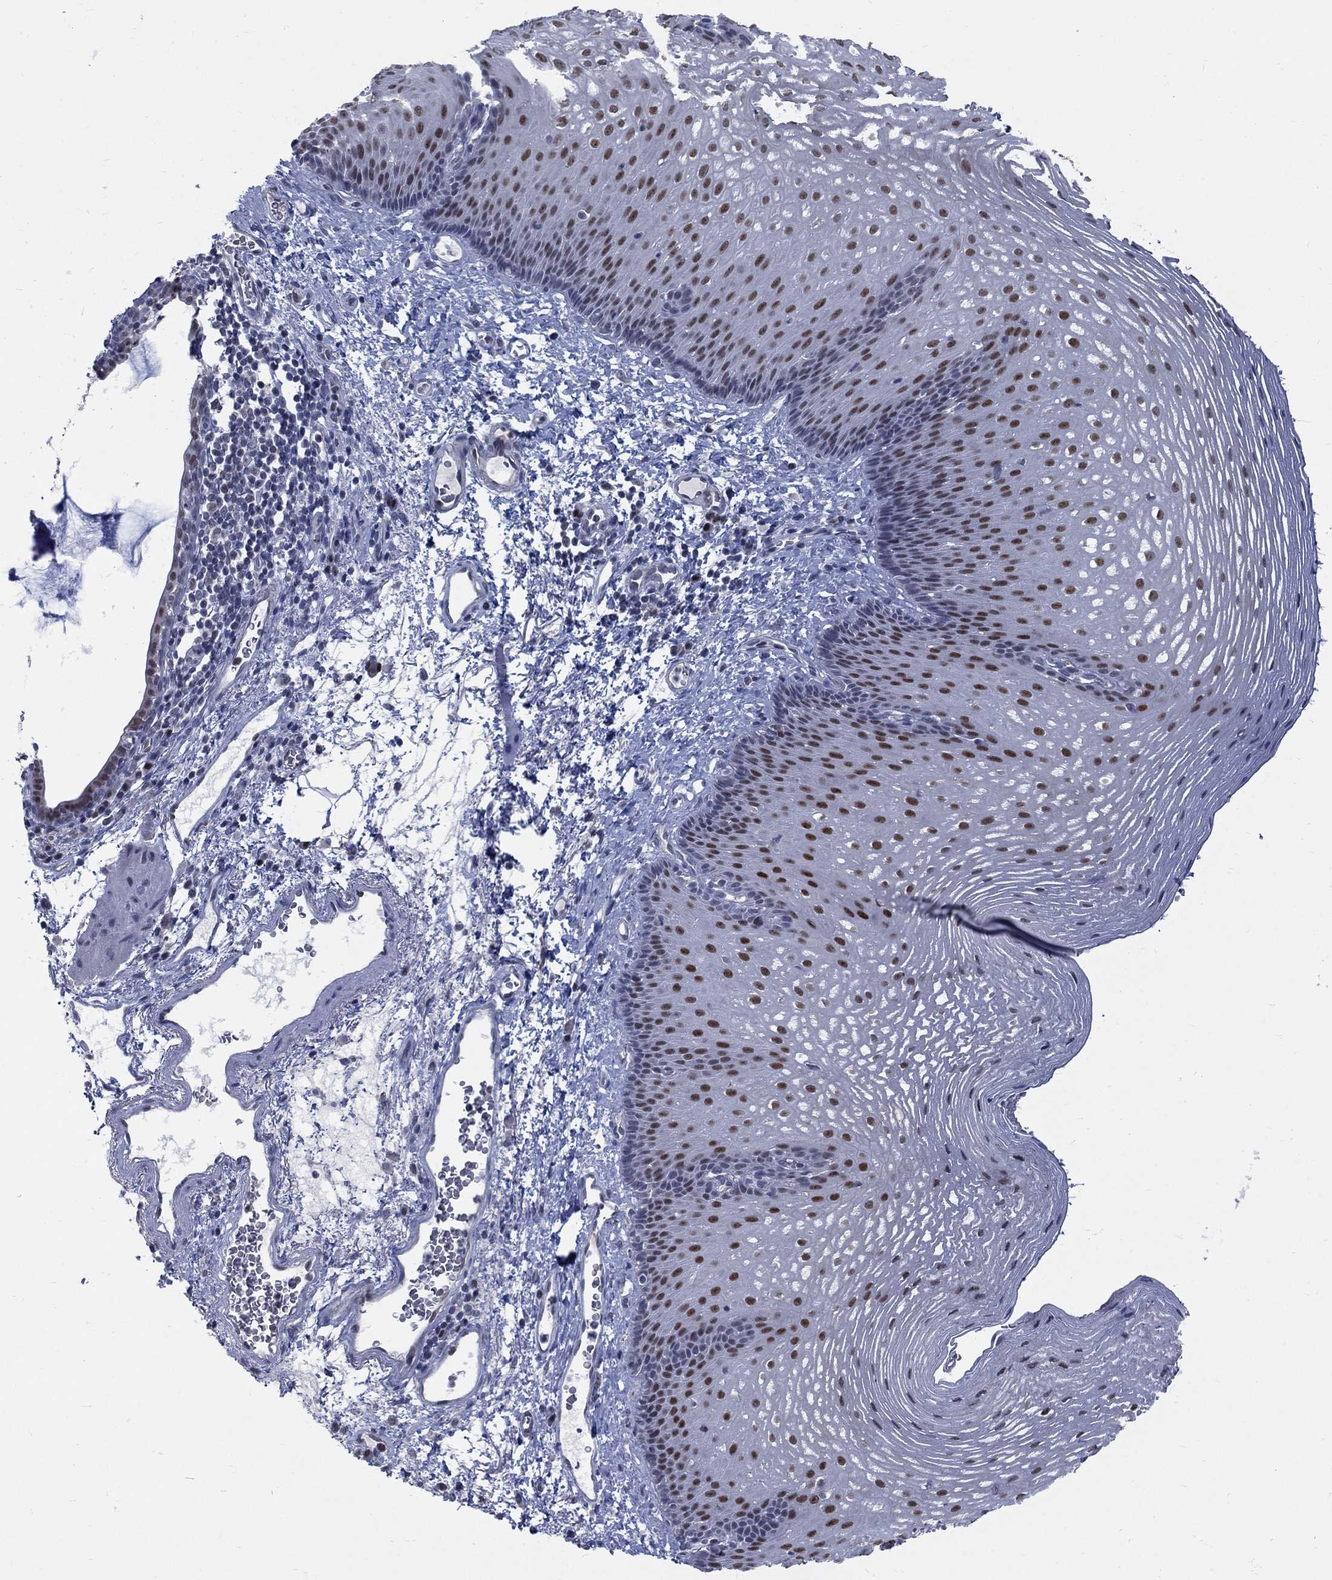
{"staining": {"intensity": "strong", "quantity": ">75%", "location": "nuclear"}, "tissue": "esophagus", "cell_type": "Squamous epithelial cells", "image_type": "normal", "snomed": [{"axis": "morphology", "description": "Normal tissue, NOS"}, {"axis": "topography", "description": "Esophagus"}], "caption": "Immunohistochemistry image of normal esophagus stained for a protein (brown), which exhibits high levels of strong nuclear expression in approximately >75% of squamous epithelial cells.", "gene": "GCFC2", "patient": {"sex": "male", "age": 76}}